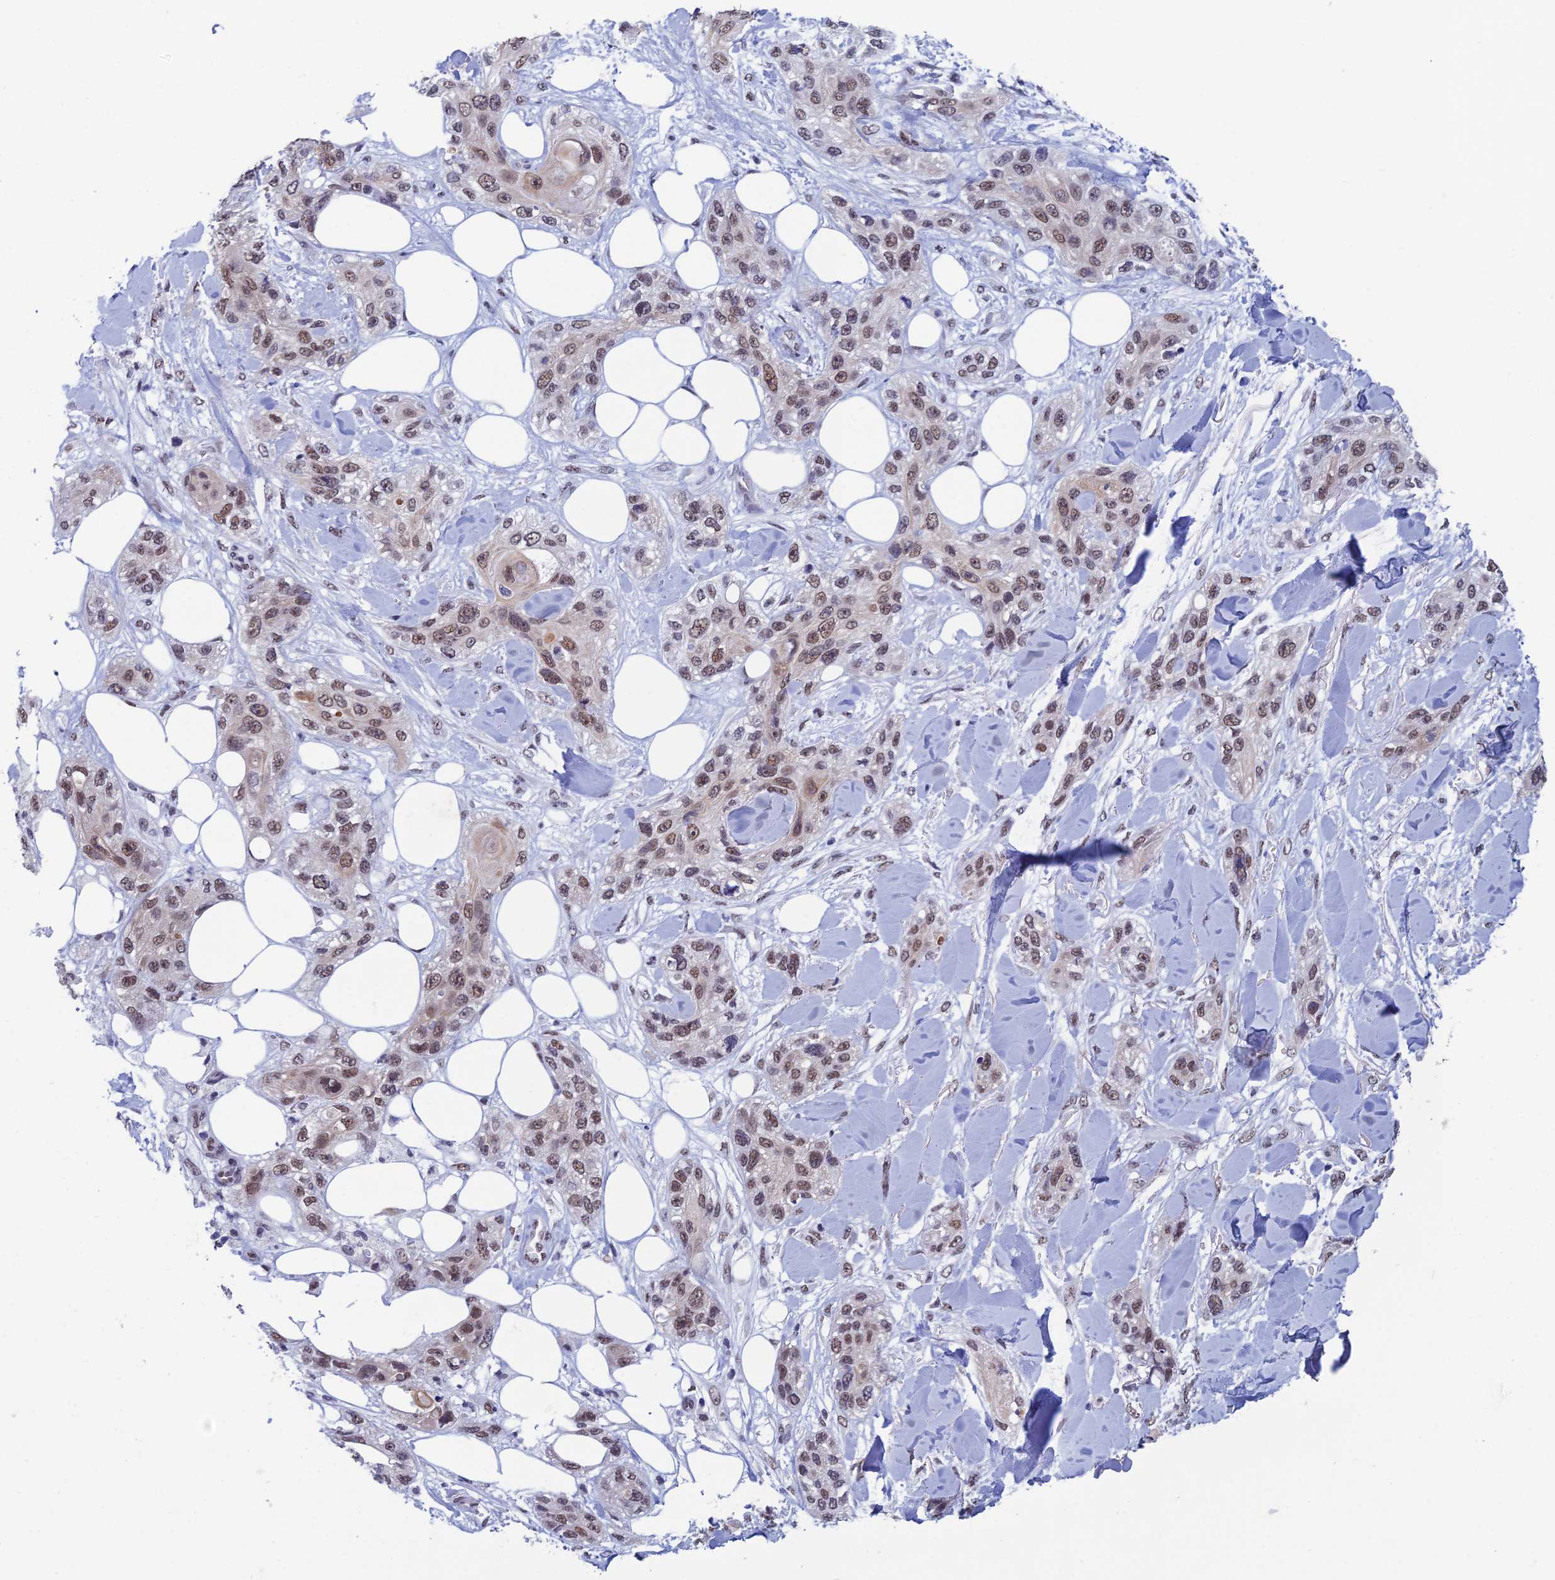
{"staining": {"intensity": "moderate", "quantity": ">75%", "location": "nuclear"}, "tissue": "skin cancer", "cell_type": "Tumor cells", "image_type": "cancer", "snomed": [{"axis": "morphology", "description": "Normal tissue, NOS"}, {"axis": "morphology", "description": "Squamous cell carcinoma, NOS"}, {"axis": "topography", "description": "Skin"}], "caption": "Skin cancer (squamous cell carcinoma) was stained to show a protein in brown. There is medium levels of moderate nuclear positivity in approximately >75% of tumor cells.", "gene": "NABP2", "patient": {"sex": "male", "age": 72}}